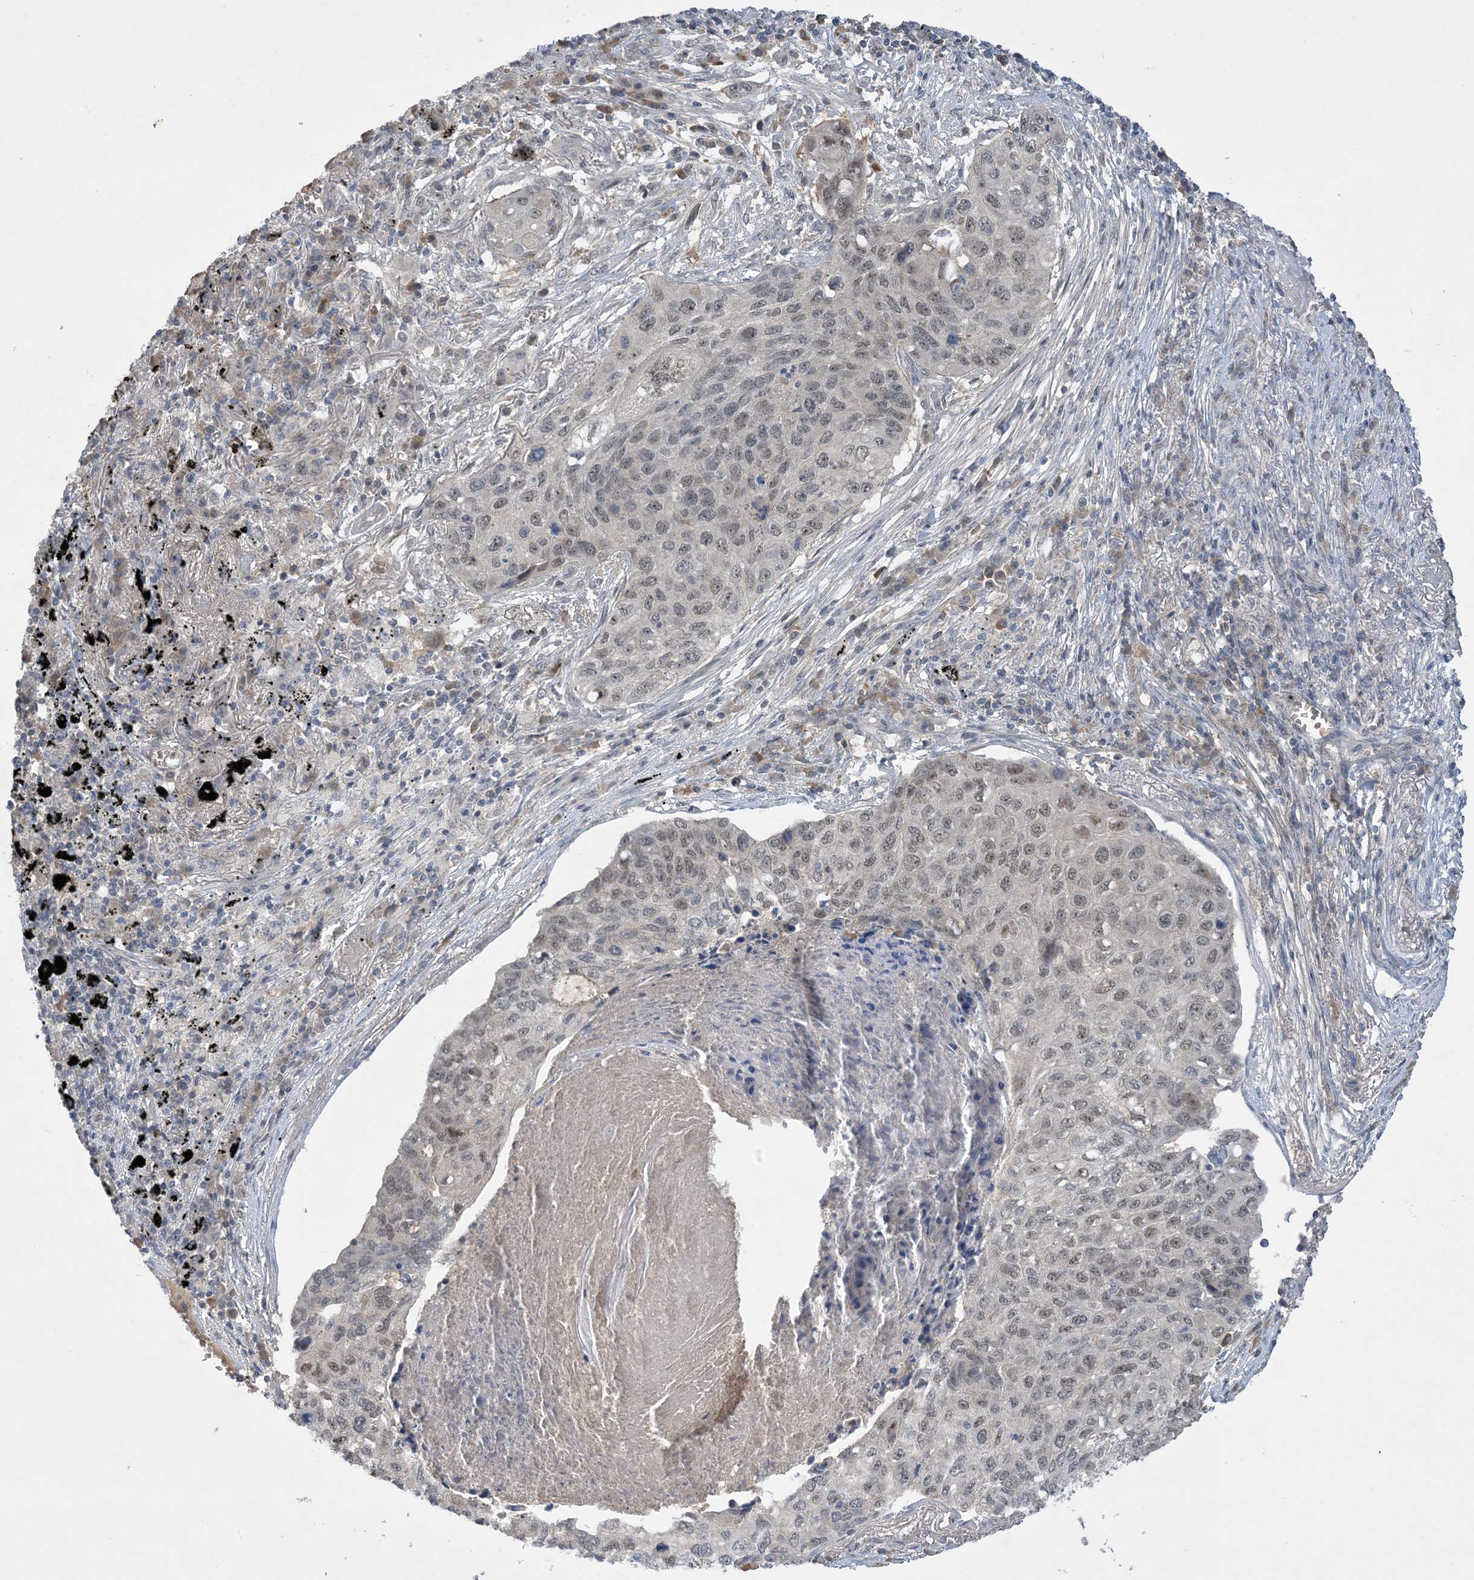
{"staining": {"intensity": "weak", "quantity": "25%-75%", "location": "nuclear"}, "tissue": "lung cancer", "cell_type": "Tumor cells", "image_type": "cancer", "snomed": [{"axis": "morphology", "description": "Squamous cell carcinoma, NOS"}, {"axis": "topography", "description": "Lung"}], "caption": "This histopathology image reveals immunohistochemistry staining of lung cancer (squamous cell carcinoma), with low weak nuclear staining in about 25%-75% of tumor cells.", "gene": "UBE2E1", "patient": {"sex": "female", "age": 63}}